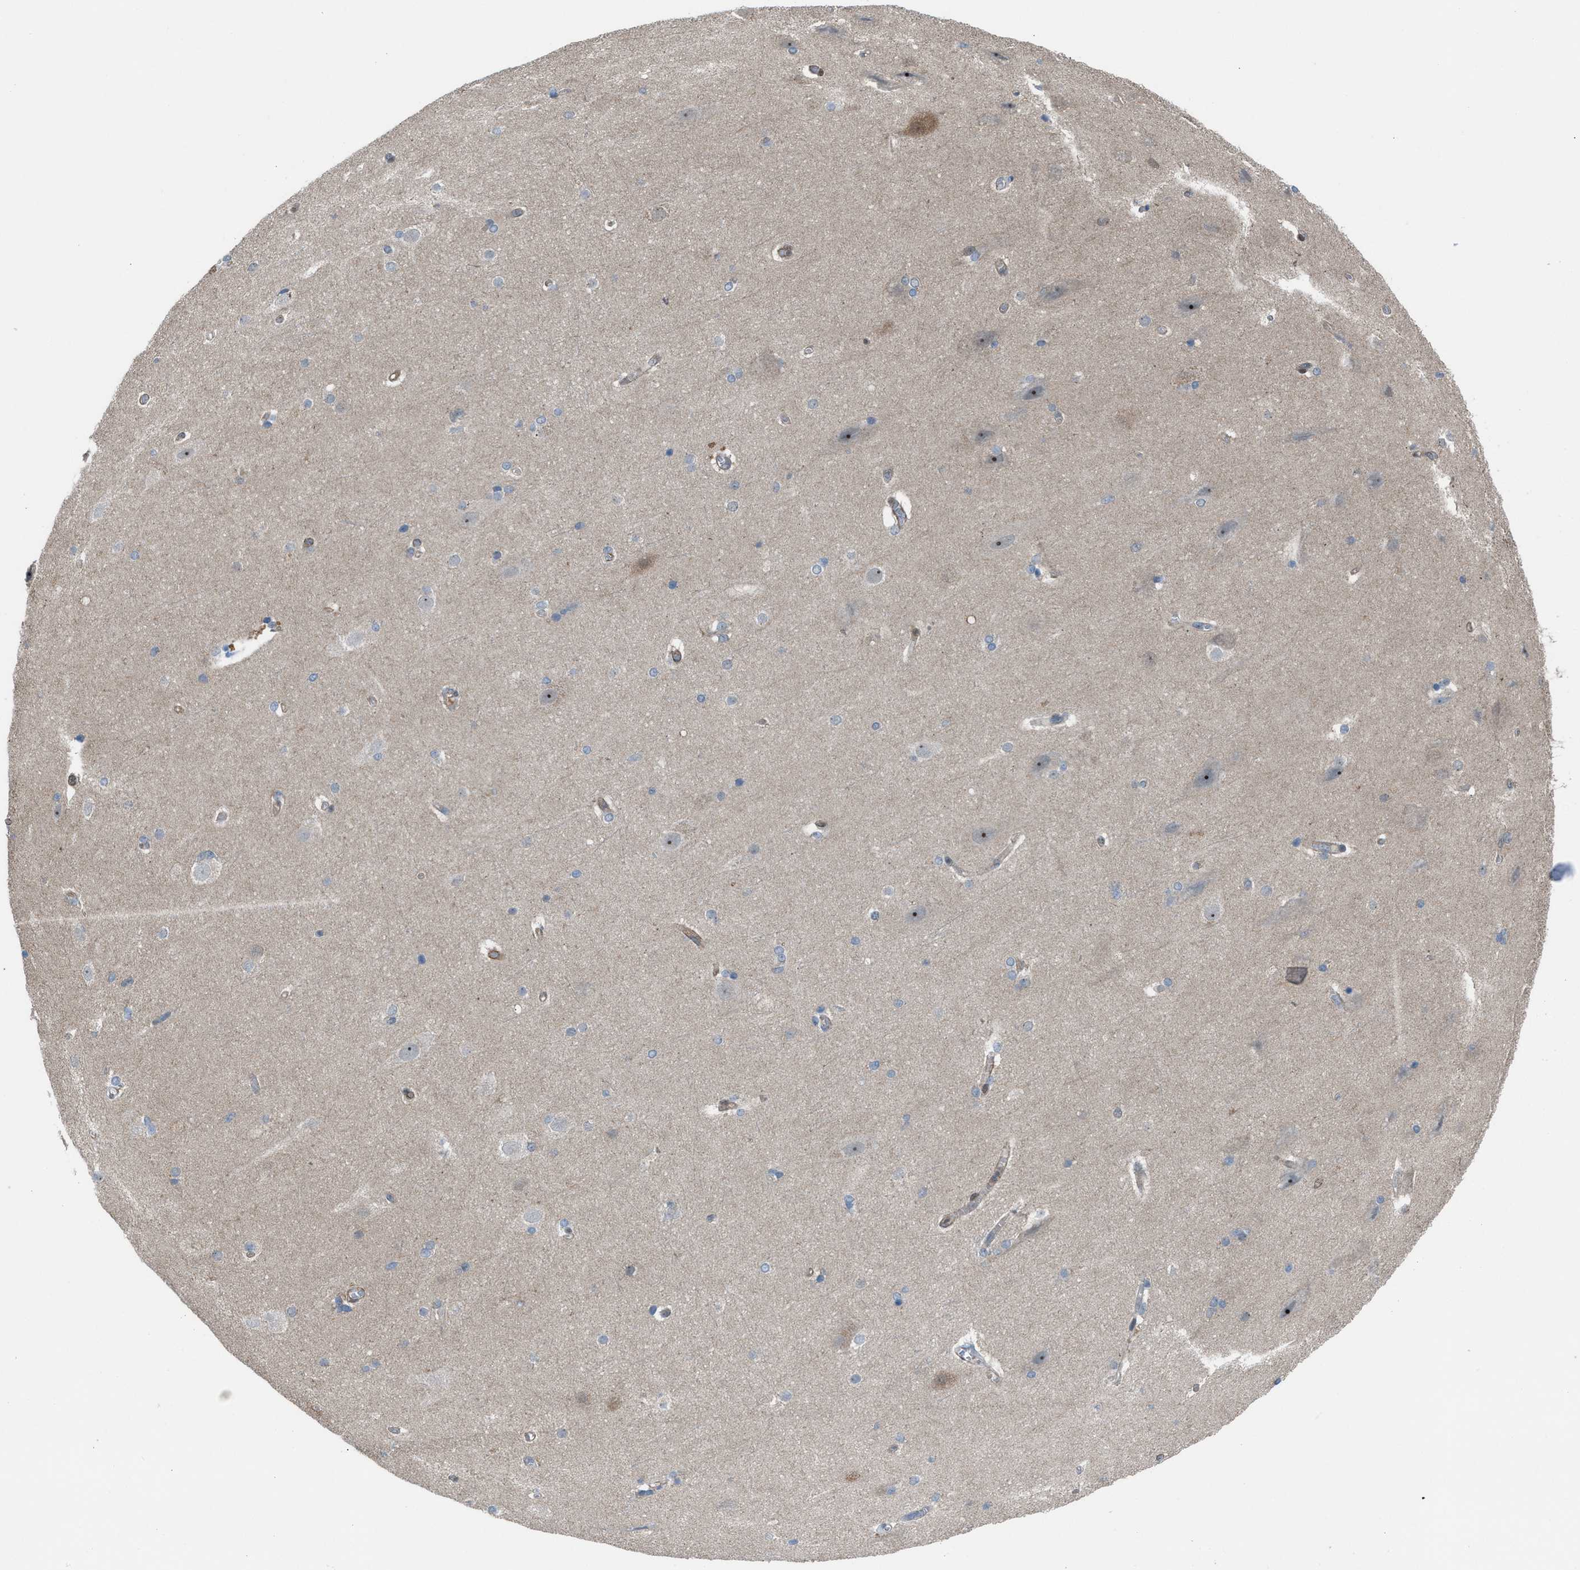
{"staining": {"intensity": "negative", "quantity": "none", "location": "none"}, "tissue": "cerebral cortex", "cell_type": "Endothelial cells", "image_type": "normal", "snomed": [{"axis": "morphology", "description": "Normal tissue, NOS"}, {"axis": "topography", "description": "Cerebral cortex"}, {"axis": "topography", "description": "Hippocampus"}], "caption": "Immunohistochemical staining of benign human cerebral cortex displays no significant positivity in endothelial cells.", "gene": "NQO2", "patient": {"sex": "female", "age": 19}}